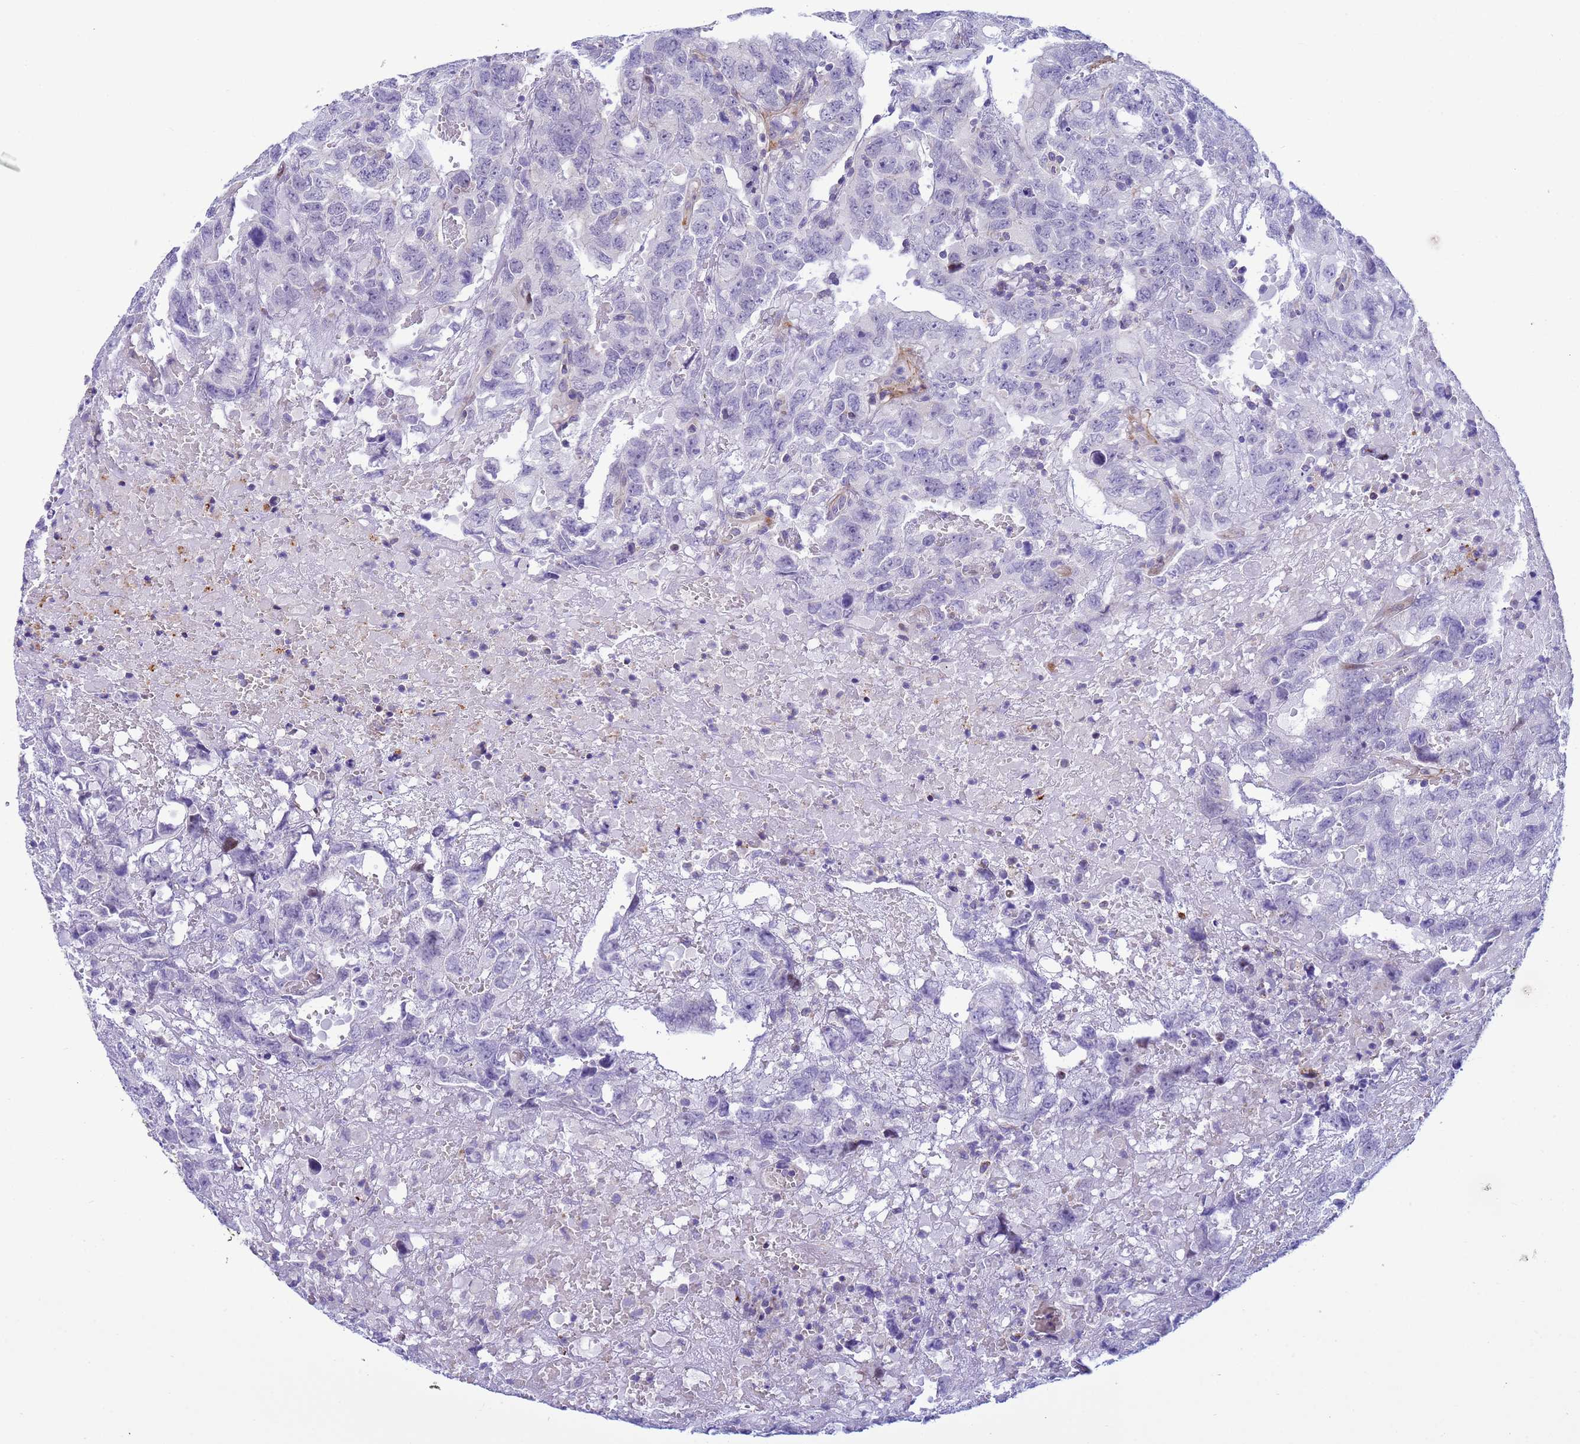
{"staining": {"intensity": "negative", "quantity": "none", "location": "none"}, "tissue": "testis cancer", "cell_type": "Tumor cells", "image_type": "cancer", "snomed": [{"axis": "morphology", "description": "Carcinoma, Embryonal, NOS"}, {"axis": "topography", "description": "Testis"}], "caption": "An IHC micrograph of testis cancer is shown. There is no staining in tumor cells of testis cancer.", "gene": "P2RX7", "patient": {"sex": "male", "age": 45}}